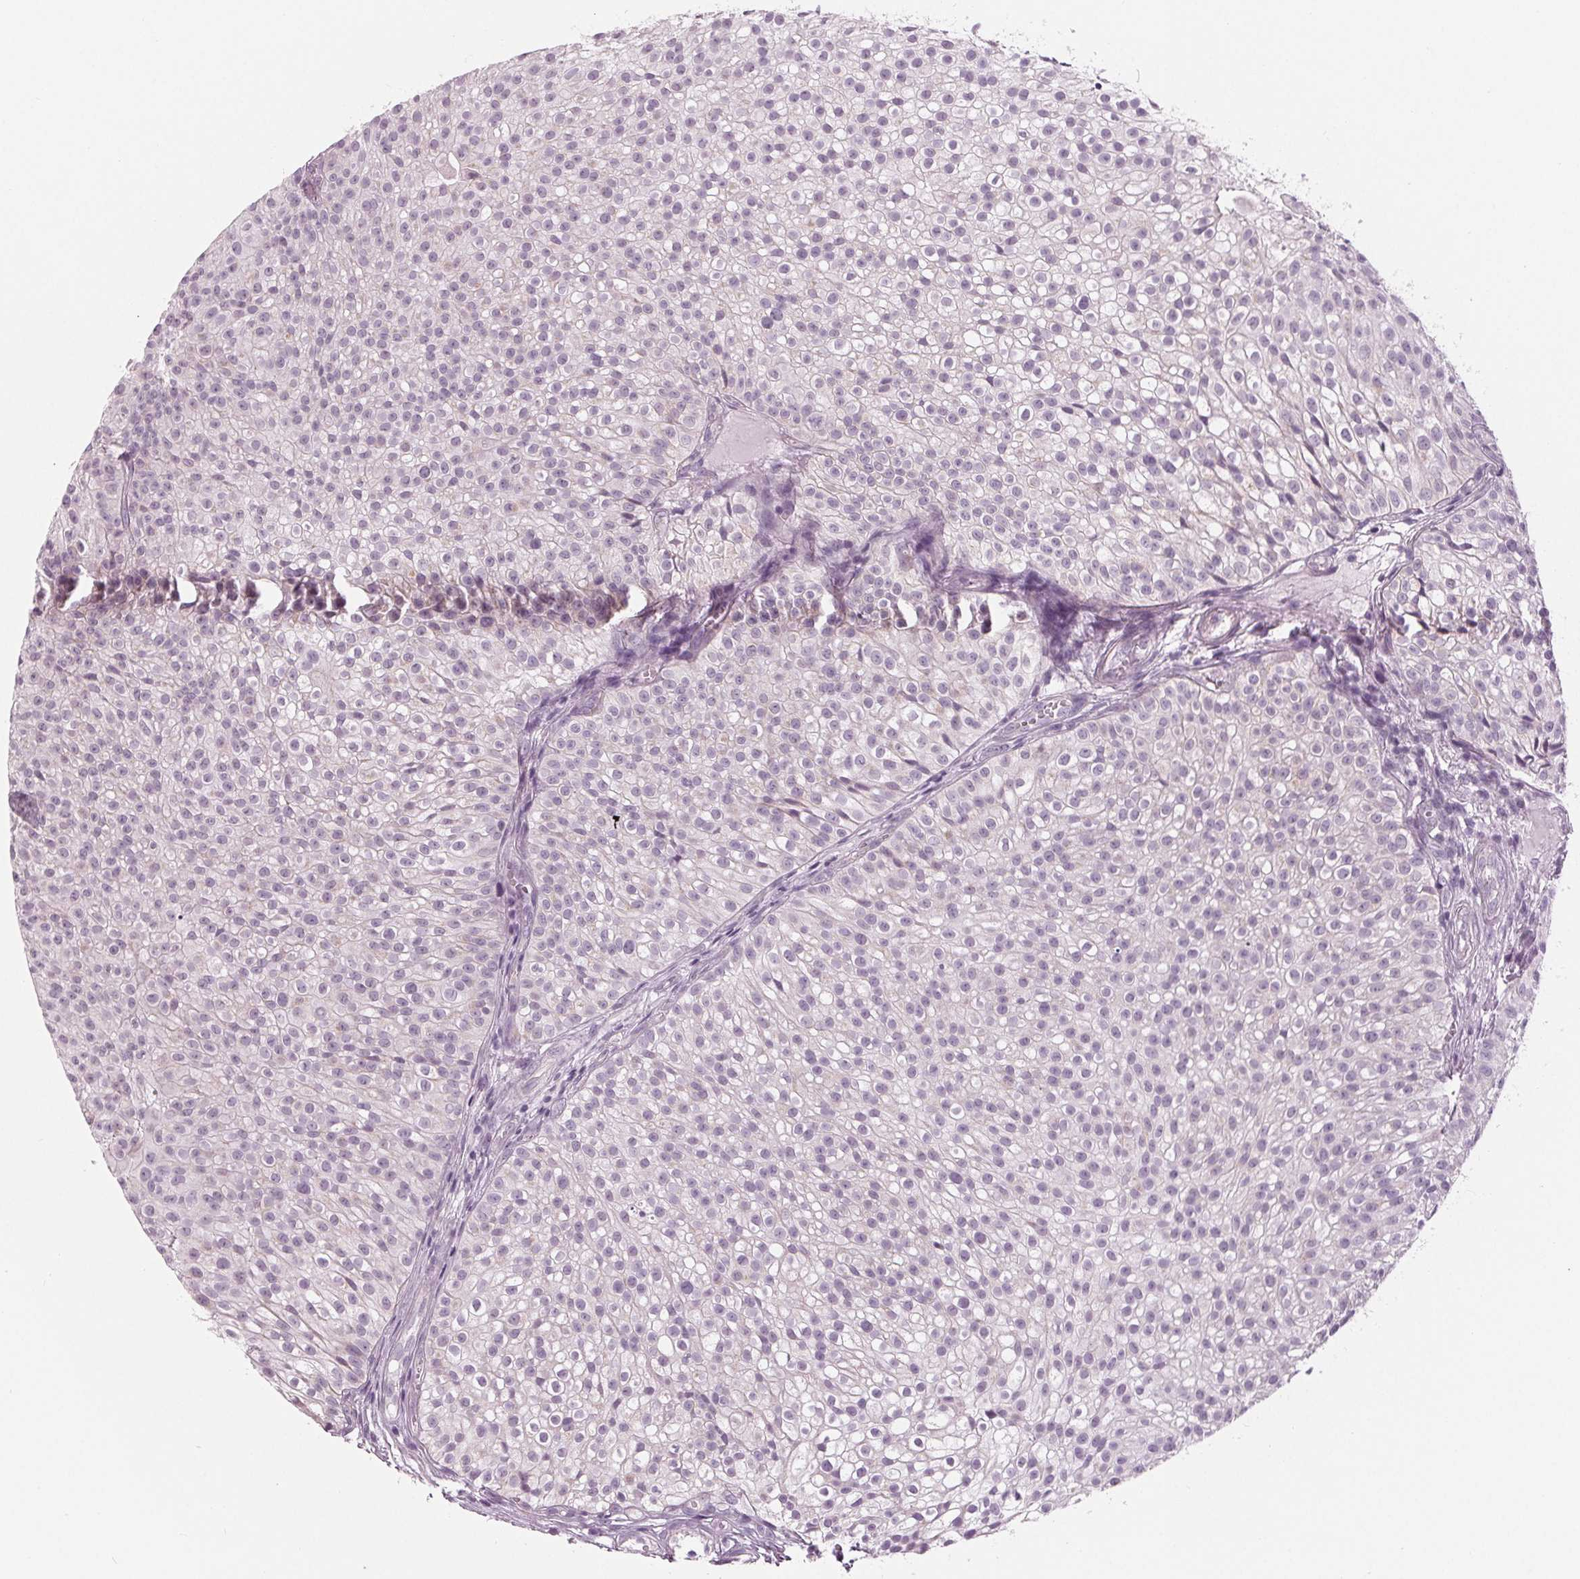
{"staining": {"intensity": "negative", "quantity": "none", "location": "none"}, "tissue": "urothelial cancer", "cell_type": "Tumor cells", "image_type": "cancer", "snomed": [{"axis": "morphology", "description": "Urothelial carcinoma, Low grade"}, {"axis": "topography", "description": "Urinary bladder"}], "caption": "Human low-grade urothelial carcinoma stained for a protein using immunohistochemistry (IHC) exhibits no positivity in tumor cells.", "gene": "SAMD4A", "patient": {"sex": "male", "age": 70}}